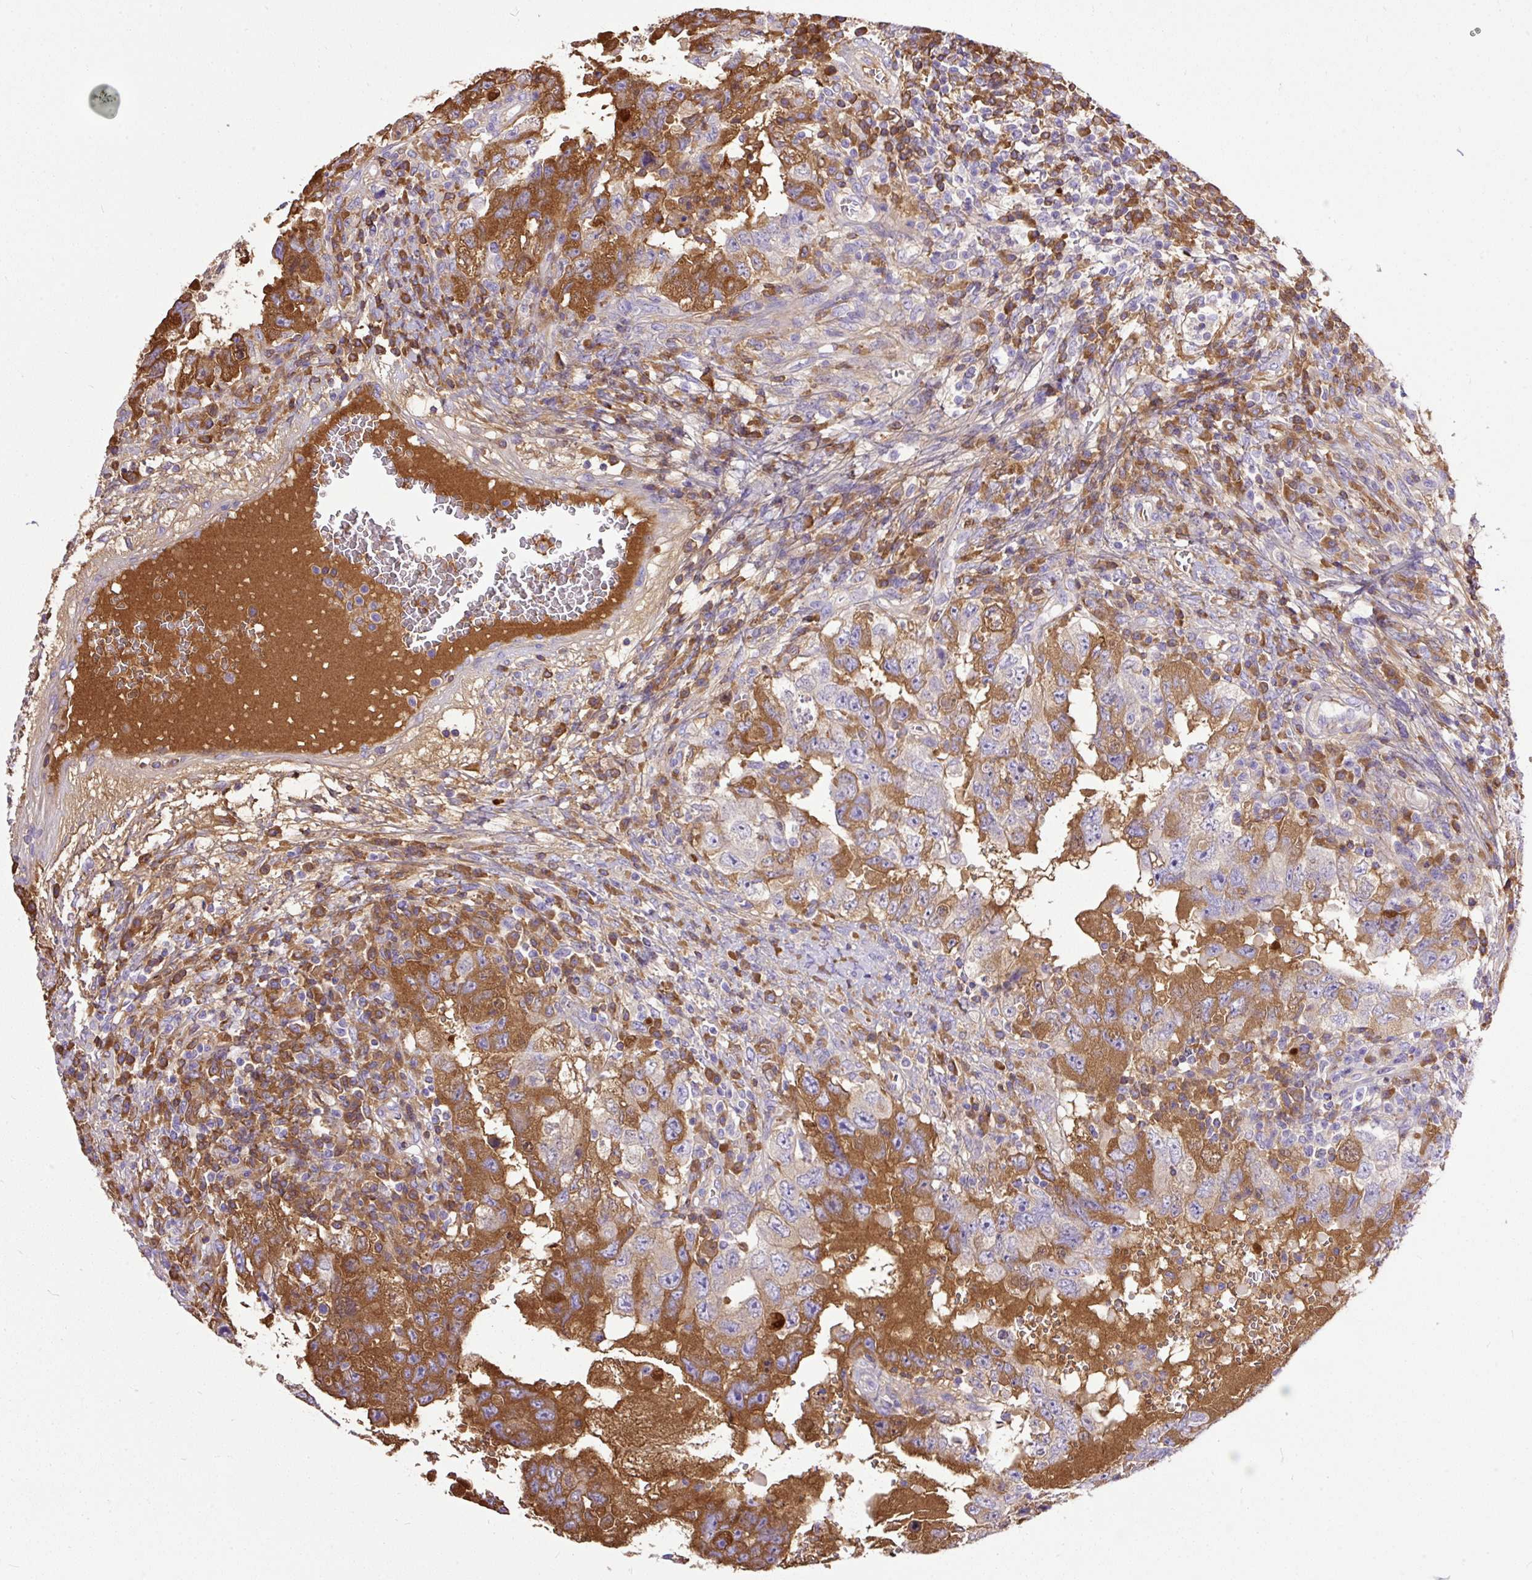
{"staining": {"intensity": "moderate", "quantity": "<25%", "location": "cytoplasmic/membranous"}, "tissue": "testis cancer", "cell_type": "Tumor cells", "image_type": "cancer", "snomed": [{"axis": "morphology", "description": "Carcinoma, Embryonal, NOS"}, {"axis": "topography", "description": "Testis"}], "caption": "Immunohistochemistry (IHC) photomicrograph of neoplastic tissue: testis cancer (embryonal carcinoma) stained using immunohistochemistry demonstrates low levels of moderate protein expression localized specifically in the cytoplasmic/membranous of tumor cells, appearing as a cytoplasmic/membranous brown color.", "gene": "CLEC3B", "patient": {"sex": "male", "age": 26}}